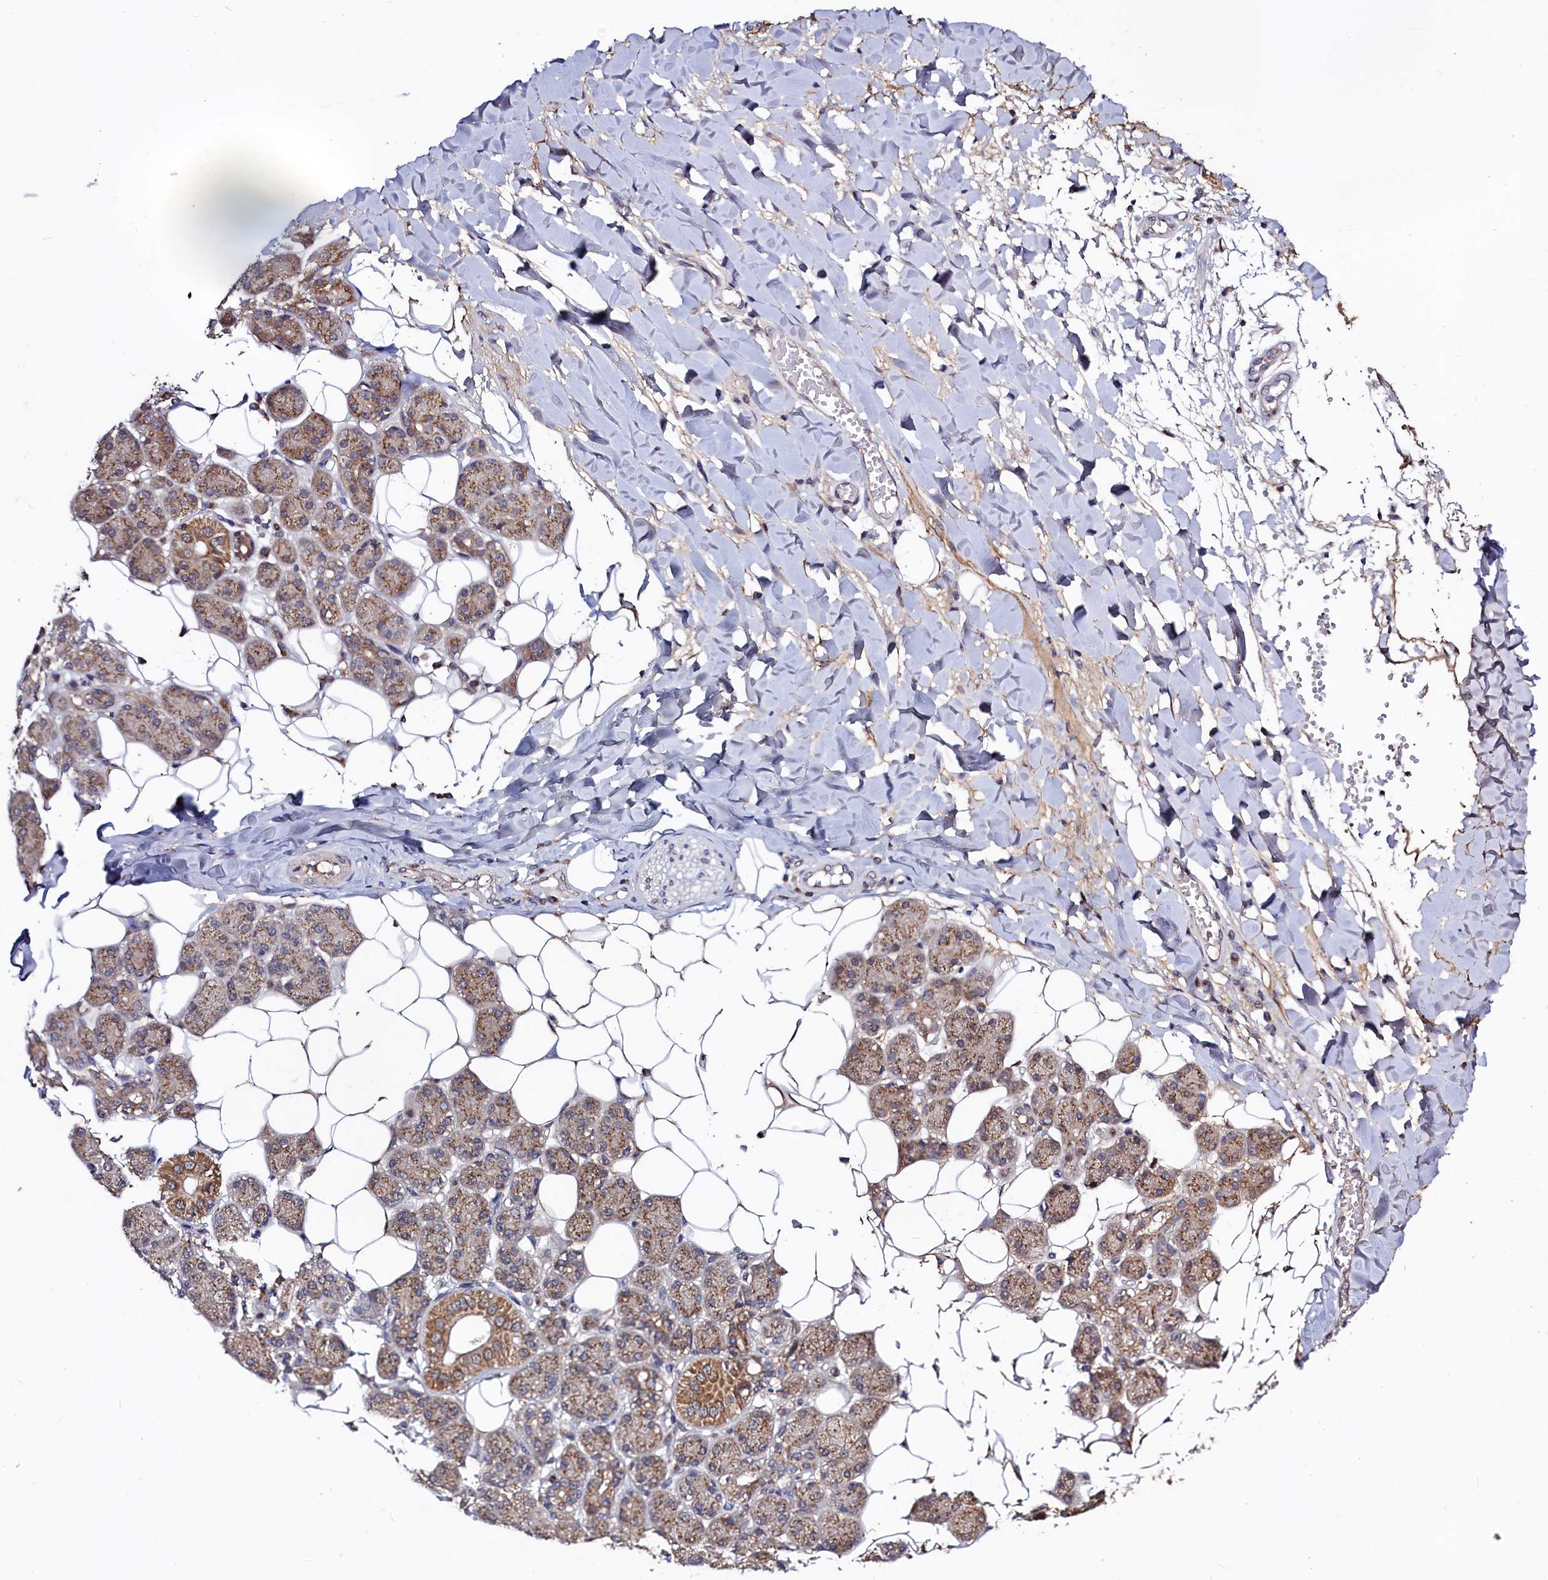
{"staining": {"intensity": "moderate", "quantity": ">75%", "location": "cytoplasmic/membranous"}, "tissue": "salivary gland", "cell_type": "Glandular cells", "image_type": "normal", "snomed": [{"axis": "morphology", "description": "Normal tissue, NOS"}, {"axis": "topography", "description": "Salivary gland"}], "caption": "Immunohistochemistry (DAB (3,3'-diaminobenzidine)) staining of unremarkable human salivary gland reveals moderate cytoplasmic/membranous protein staining in about >75% of glandular cells.", "gene": "SEC24C", "patient": {"sex": "female", "age": 33}}